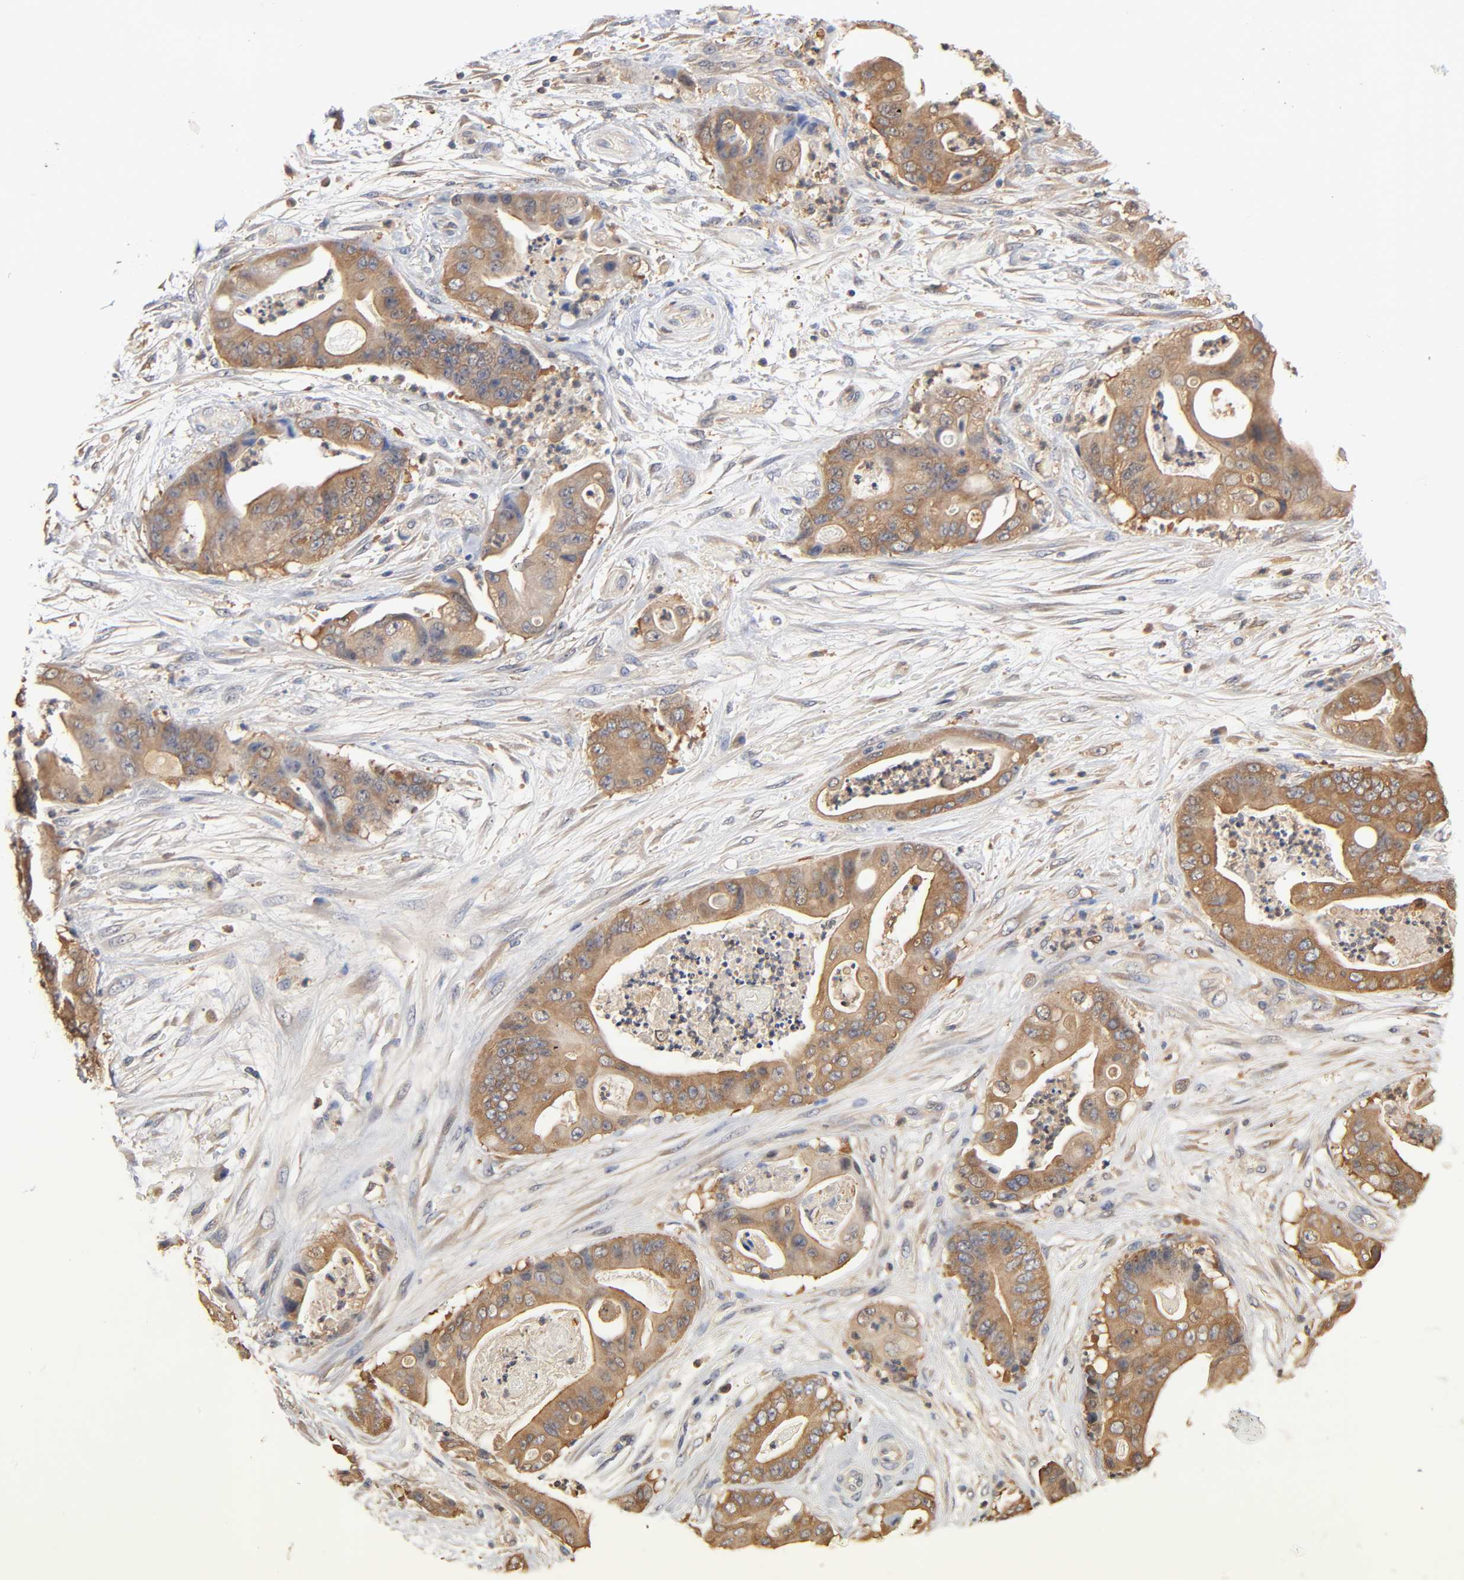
{"staining": {"intensity": "moderate", "quantity": ">75%", "location": "cytoplasmic/membranous"}, "tissue": "stomach cancer", "cell_type": "Tumor cells", "image_type": "cancer", "snomed": [{"axis": "morphology", "description": "Adenocarcinoma, NOS"}, {"axis": "topography", "description": "Stomach"}], "caption": "Stomach adenocarcinoma stained with DAB IHC shows medium levels of moderate cytoplasmic/membranous staining in approximately >75% of tumor cells.", "gene": "ALDOA", "patient": {"sex": "female", "age": 73}}